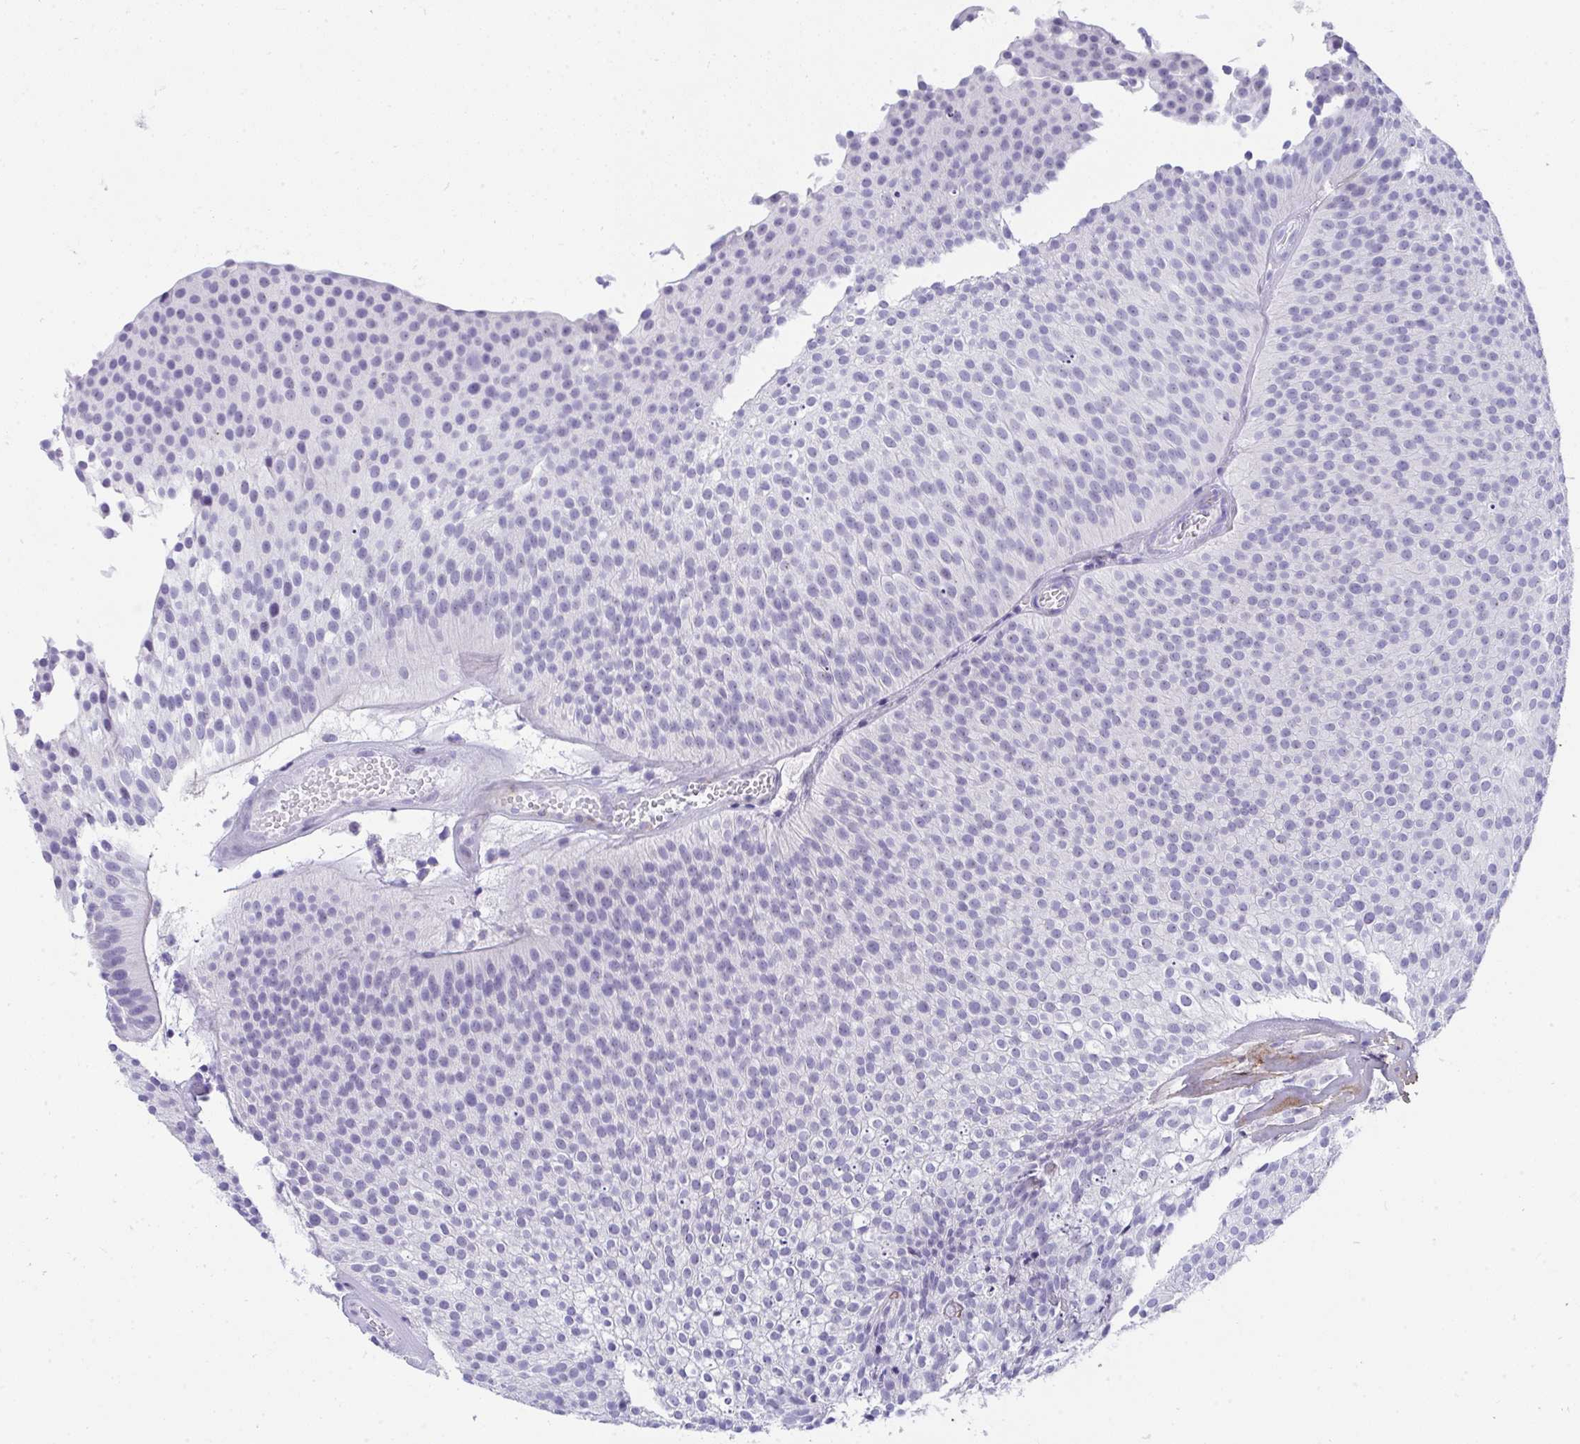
{"staining": {"intensity": "negative", "quantity": "none", "location": "none"}, "tissue": "urothelial cancer", "cell_type": "Tumor cells", "image_type": "cancer", "snomed": [{"axis": "morphology", "description": "Urothelial carcinoma, Low grade"}, {"axis": "topography", "description": "Urinary bladder"}], "caption": "Histopathology image shows no significant protein positivity in tumor cells of urothelial carcinoma (low-grade).", "gene": "LHFPL6", "patient": {"sex": "male", "age": 91}}